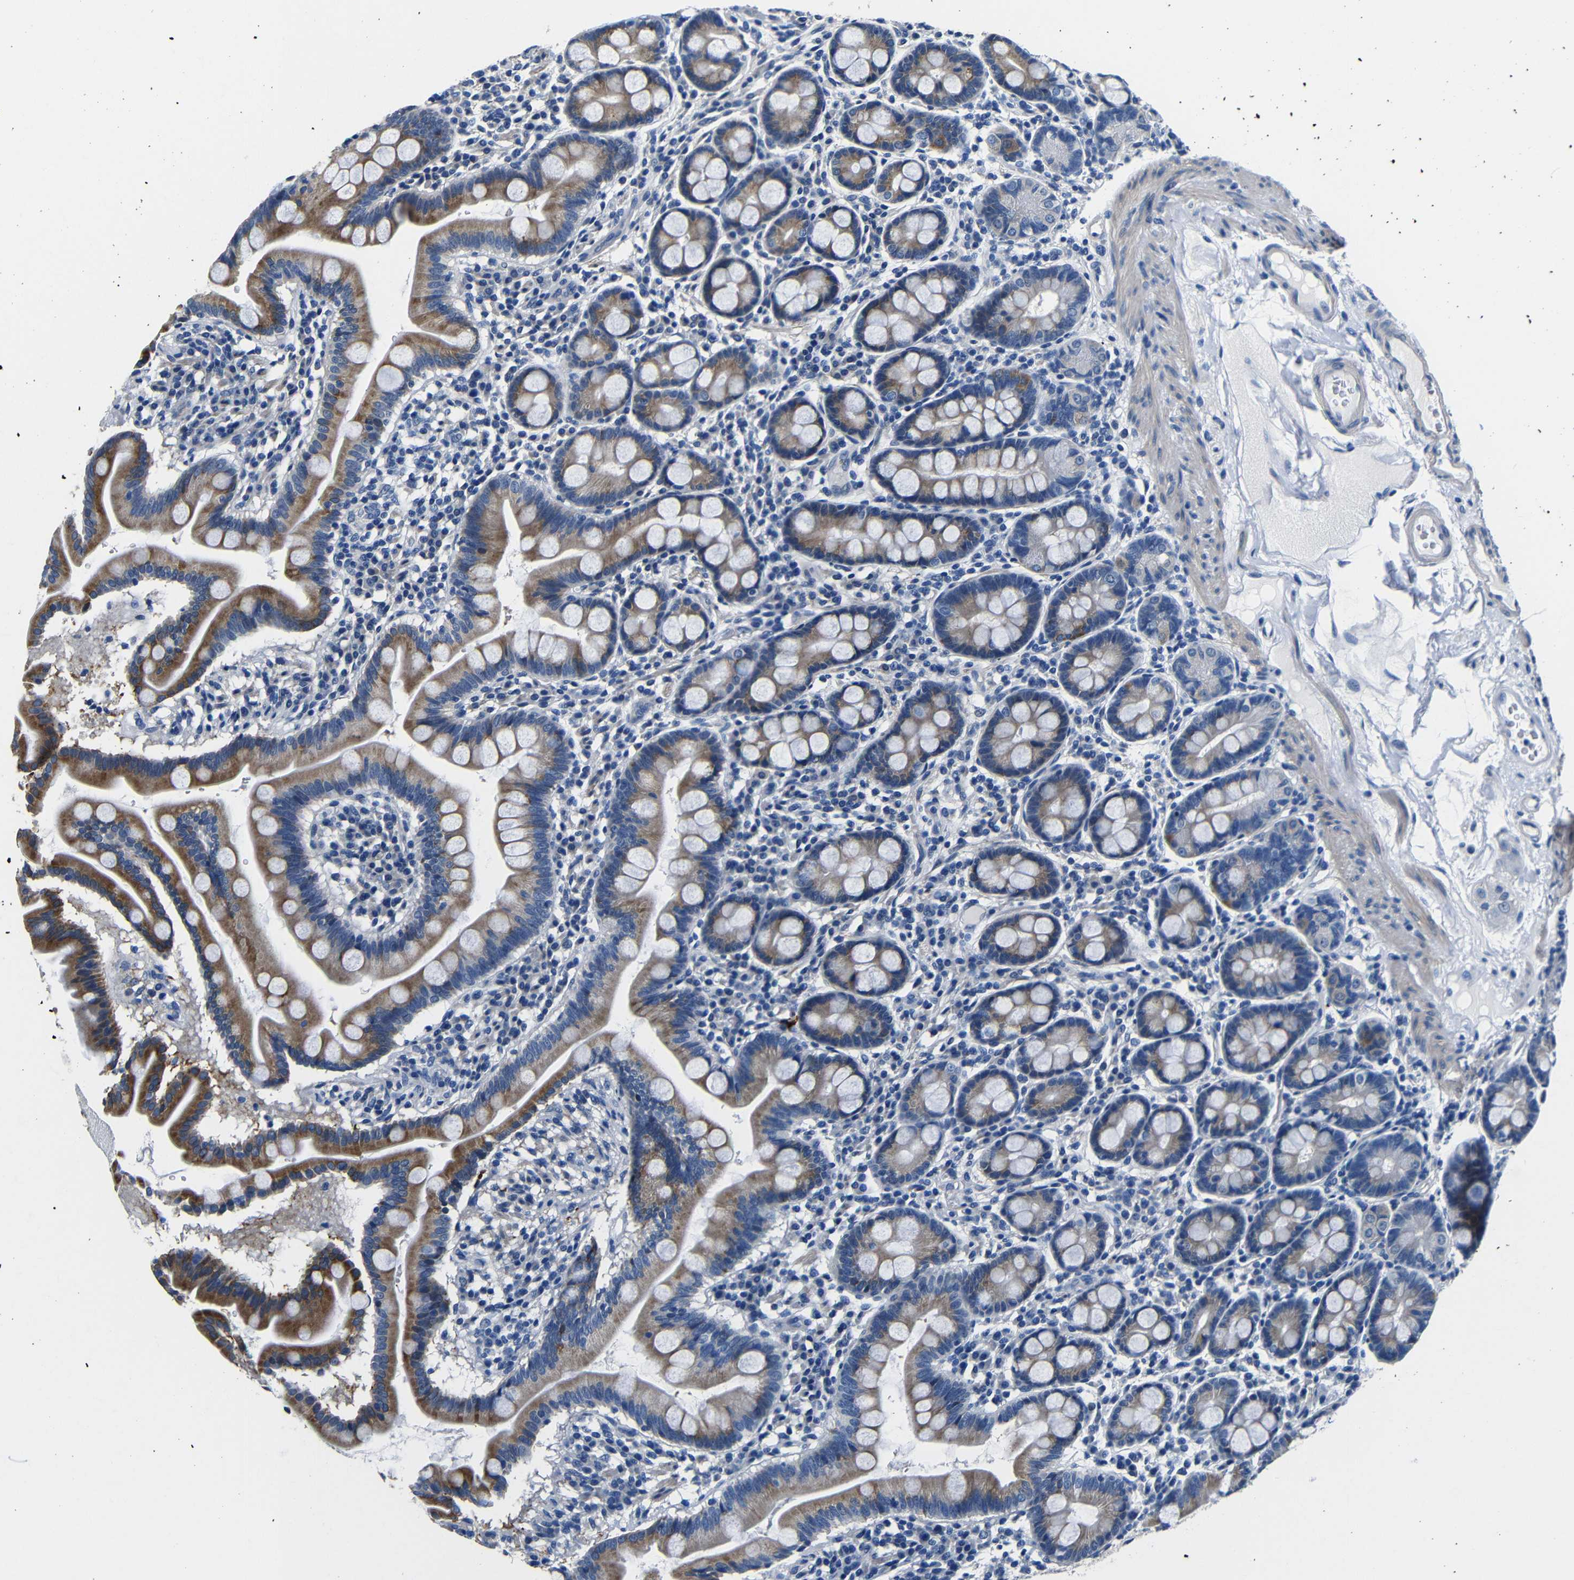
{"staining": {"intensity": "strong", "quantity": ">75%", "location": "cytoplasmic/membranous"}, "tissue": "duodenum", "cell_type": "Glandular cells", "image_type": "normal", "snomed": [{"axis": "morphology", "description": "Normal tissue, NOS"}, {"axis": "topography", "description": "Duodenum"}], "caption": "DAB immunohistochemical staining of benign human duodenum reveals strong cytoplasmic/membranous protein expression in approximately >75% of glandular cells. Nuclei are stained in blue.", "gene": "TNFAIP1", "patient": {"sex": "male", "age": 50}}